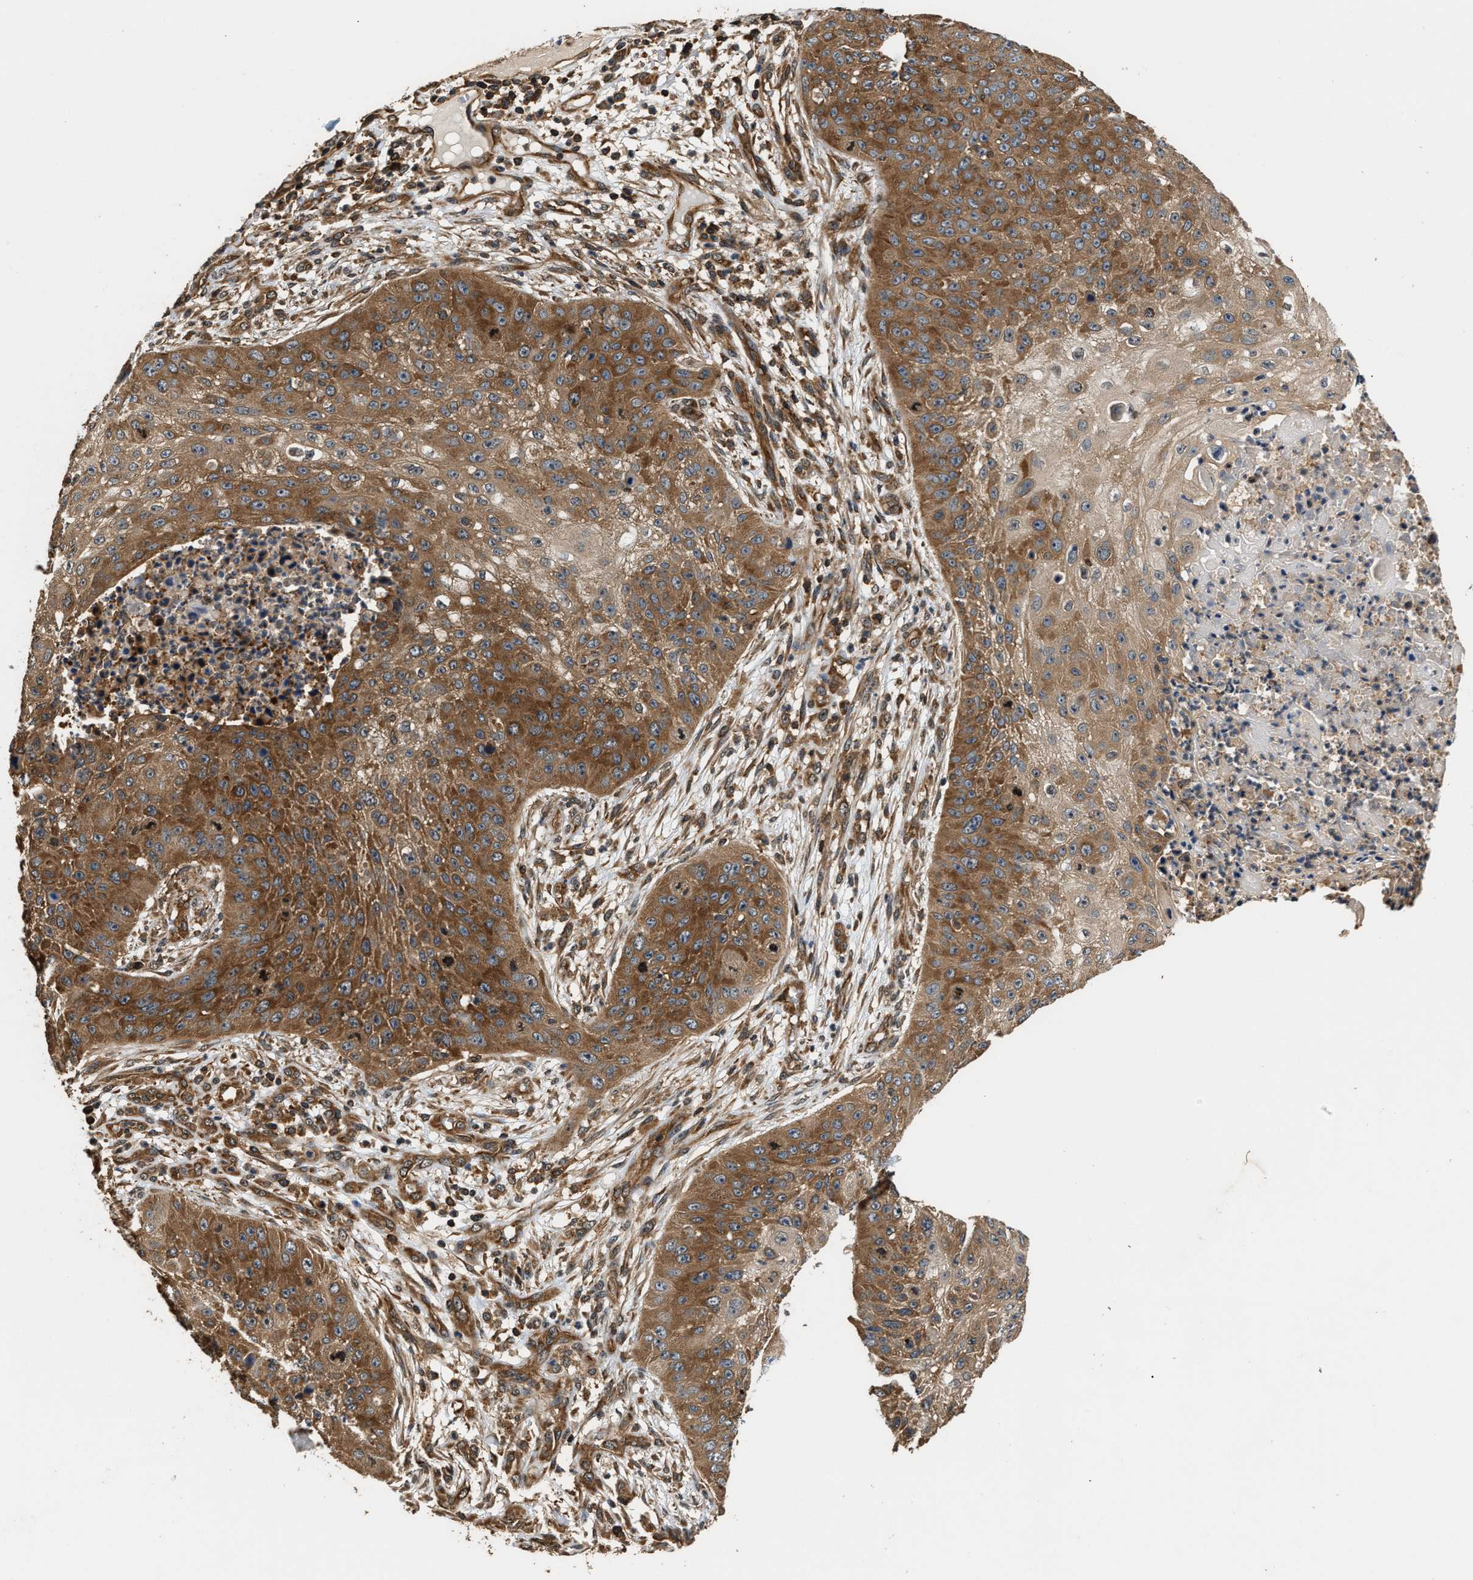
{"staining": {"intensity": "strong", "quantity": ">75%", "location": "cytoplasmic/membranous"}, "tissue": "skin cancer", "cell_type": "Tumor cells", "image_type": "cancer", "snomed": [{"axis": "morphology", "description": "Squamous cell carcinoma, NOS"}, {"axis": "topography", "description": "Skin"}], "caption": "A high amount of strong cytoplasmic/membranous staining is present in approximately >75% of tumor cells in squamous cell carcinoma (skin) tissue. The protein is stained brown, and the nuclei are stained in blue (DAB (3,3'-diaminobenzidine) IHC with brightfield microscopy, high magnification).", "gene": "DNAJC2", "patient": {"sex": "female", "age": 80}}